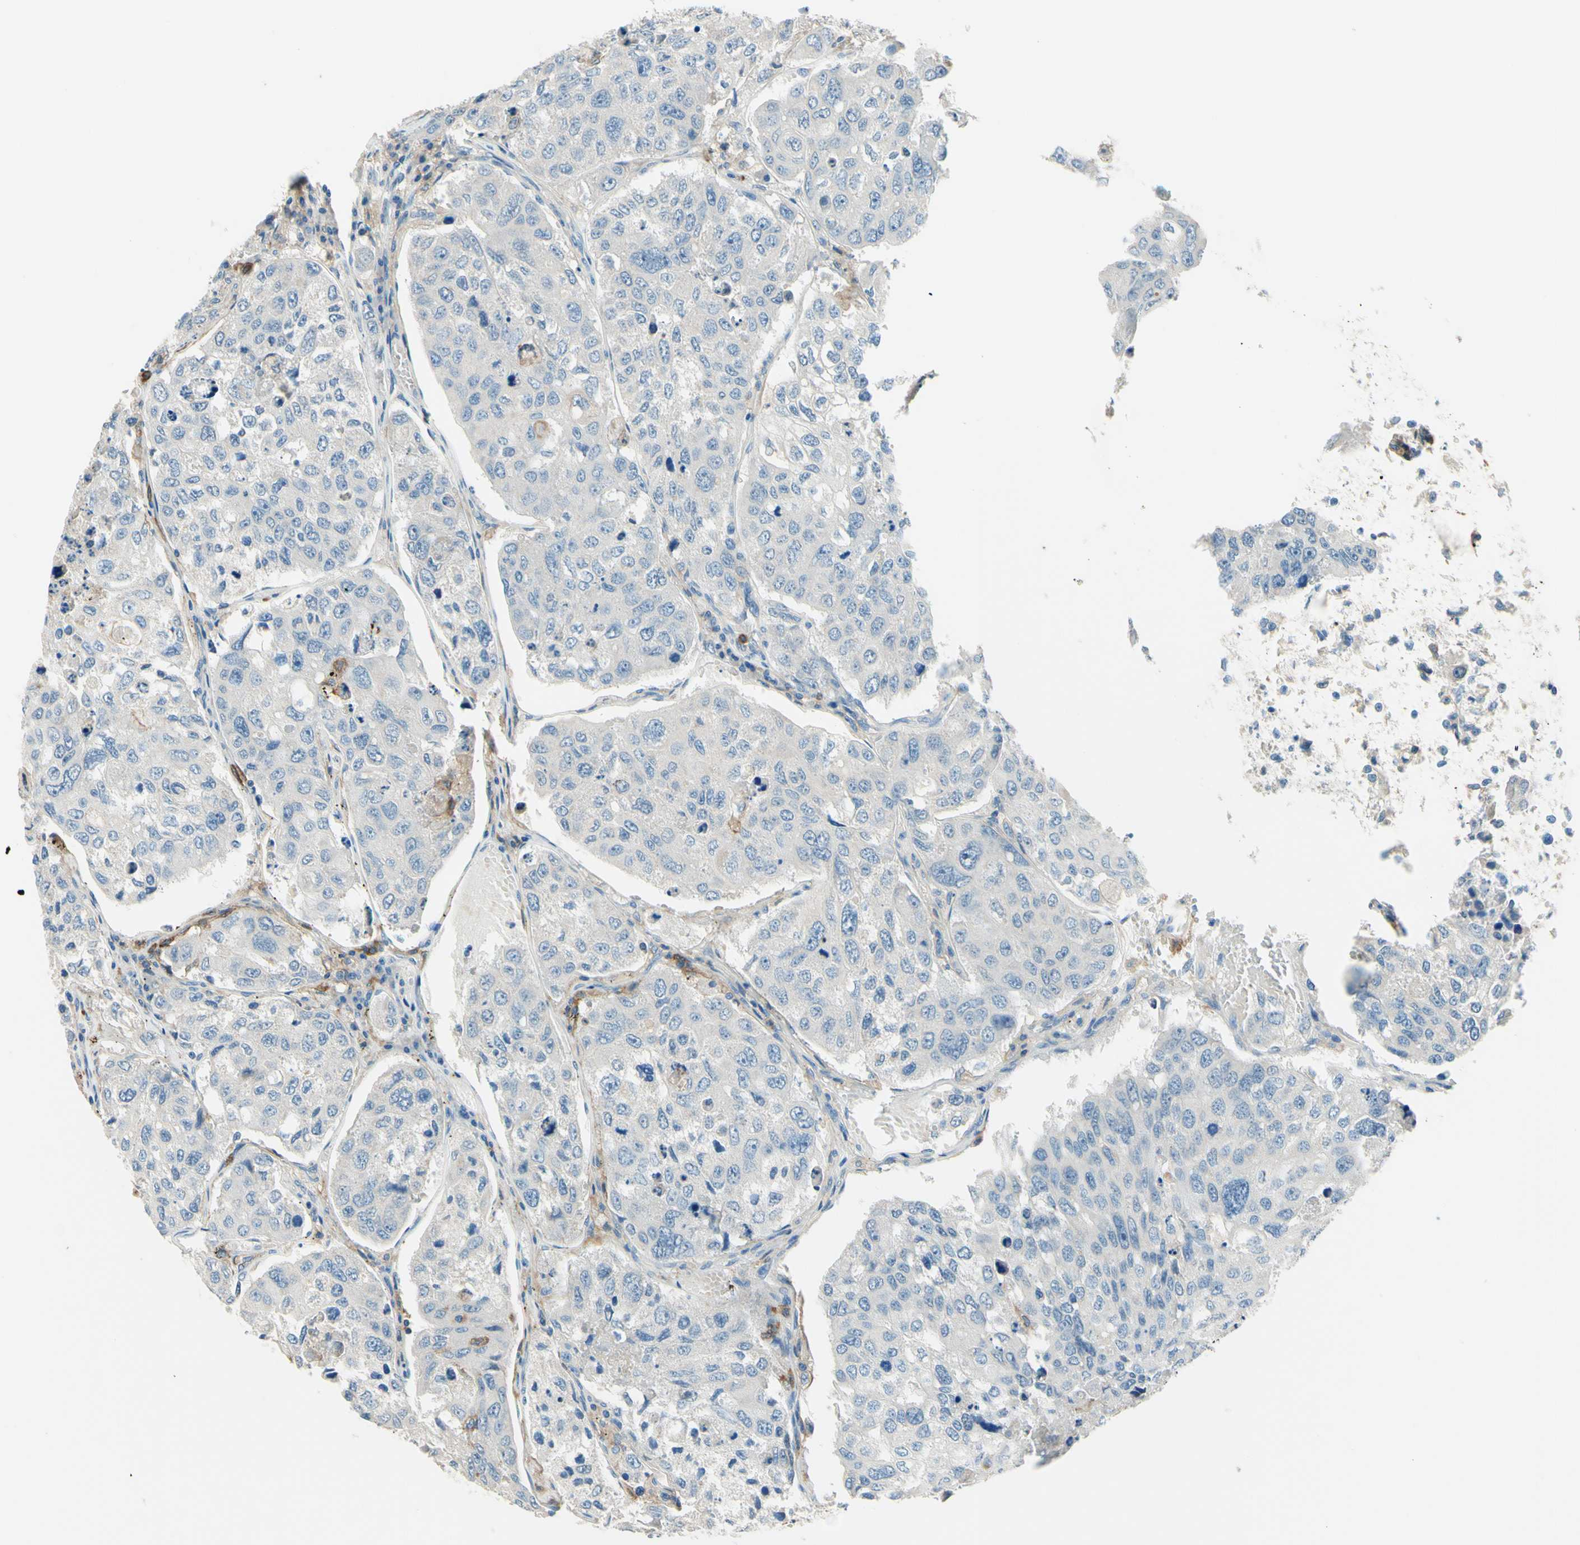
{"staining": {"intensity": "negative", "quantity": "none", "location": "none"}, "tissue": "urothelial cancer", "cell_type": "Tumor cells", "image_type": "cancer", "snomed": [{"axis": "morphology", "description": "Urothelial carcinoma, High grade"}, {"axis": "topography", "description": "Lymph node"}, {"axis": "topography", "description": "Urinary bladder"}], "caption": "DAB immunohistochemical staining of human high-grade urothelial carcinoma reveals no significant expression in tumor cells.", "gene": "SIGLEC9", "patient": {"sex": "male", "age": 51}}